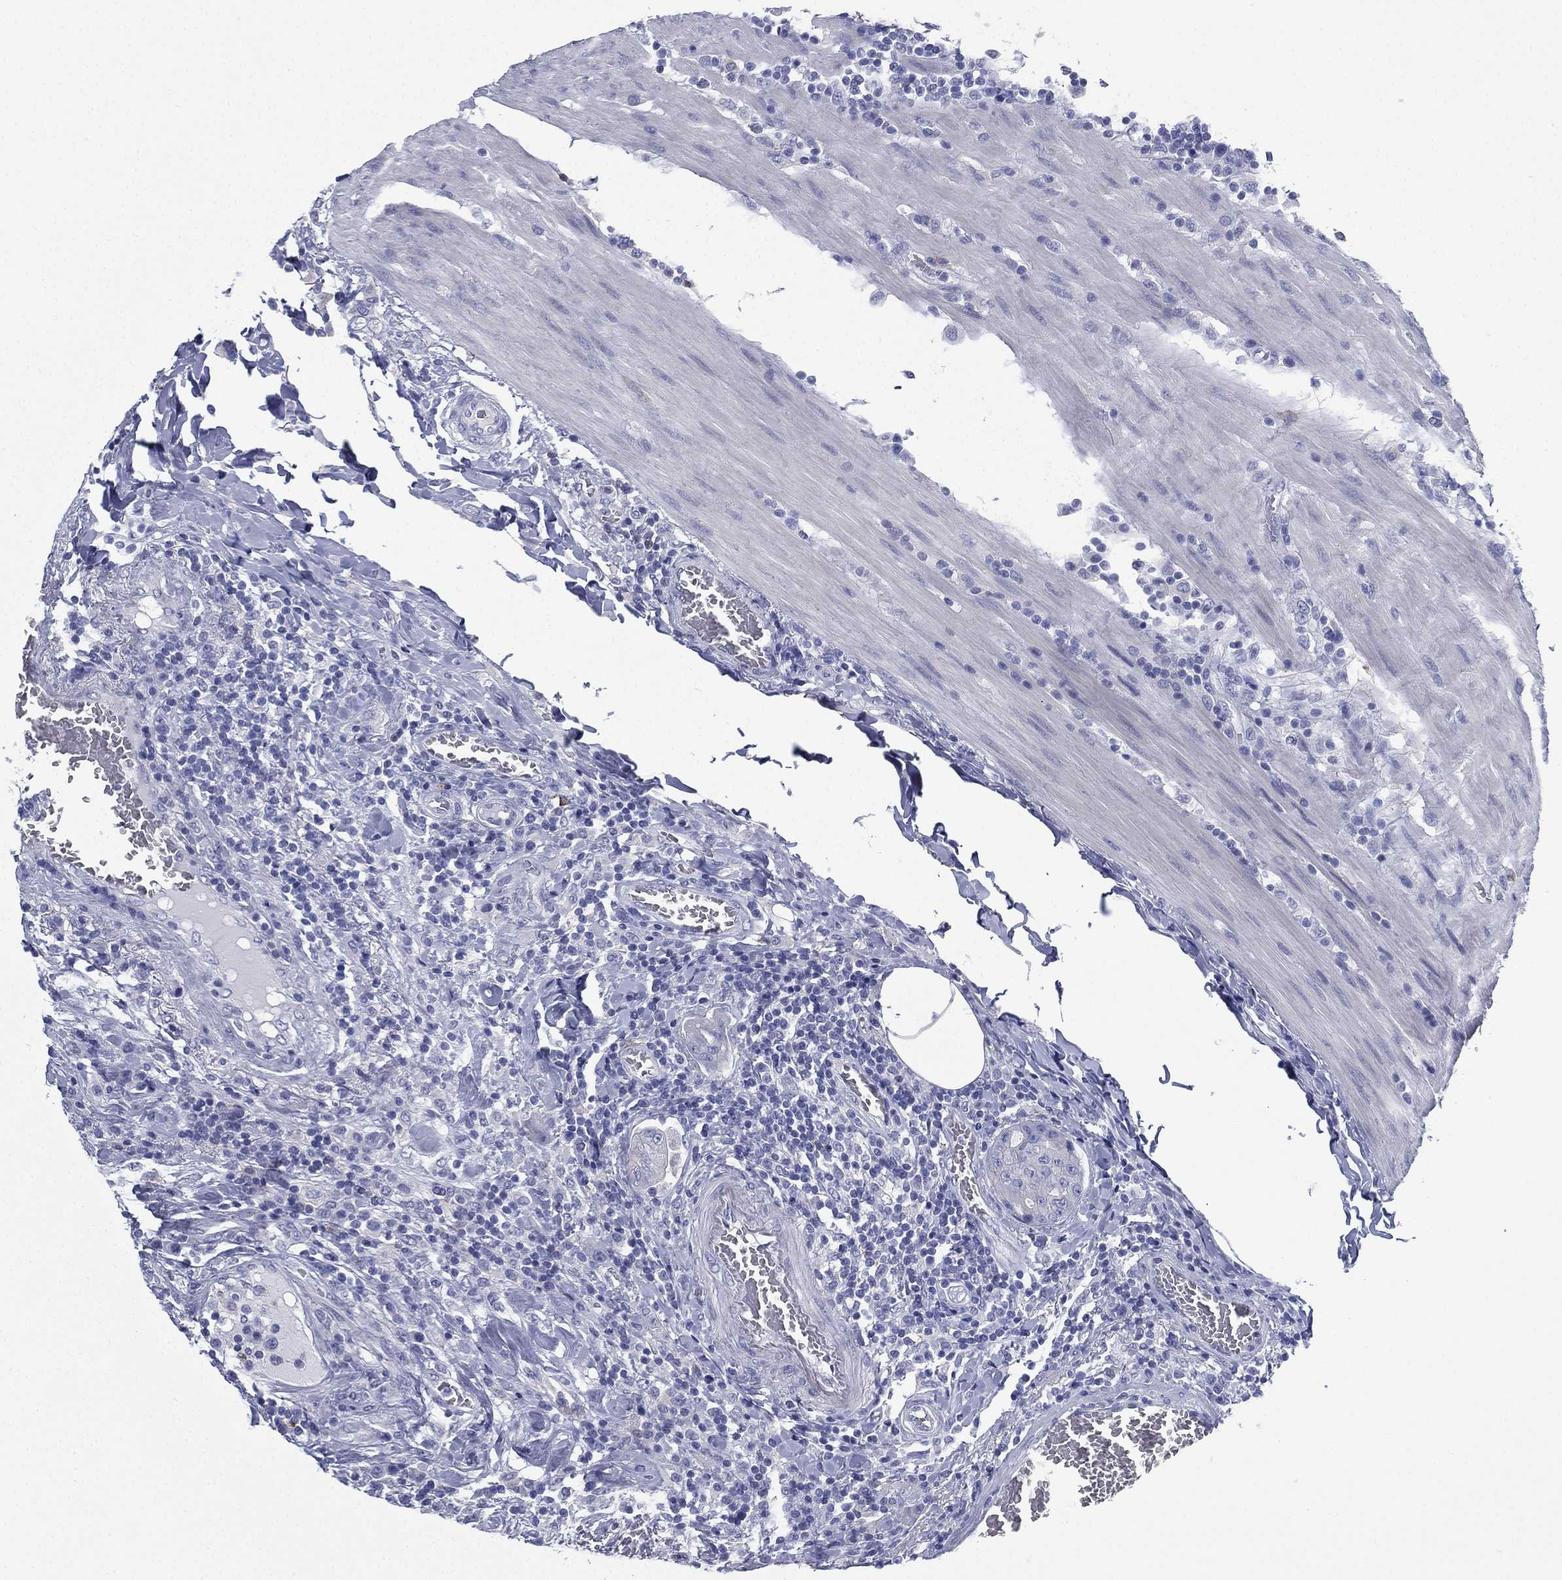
{"staining": {"intensity": "negative", "quantity": "none", "location": "none"}, "tissue": "colorectal cancer", "cell_type": "Tumor cells", "image_type": "cancer", "snomed": [{"axis": "morphology", "description": "Adenocarcinoma, NOS"}, {"axis": "topography", "description": "Colon"}], "caption": "This is an immunohistochemistry (IHC) micrograph of human colorectal adenocarcinoma. There is no expression in tumor cells.", "gene": "FCER2", "patient": {"sex": "female", "age": 48}}